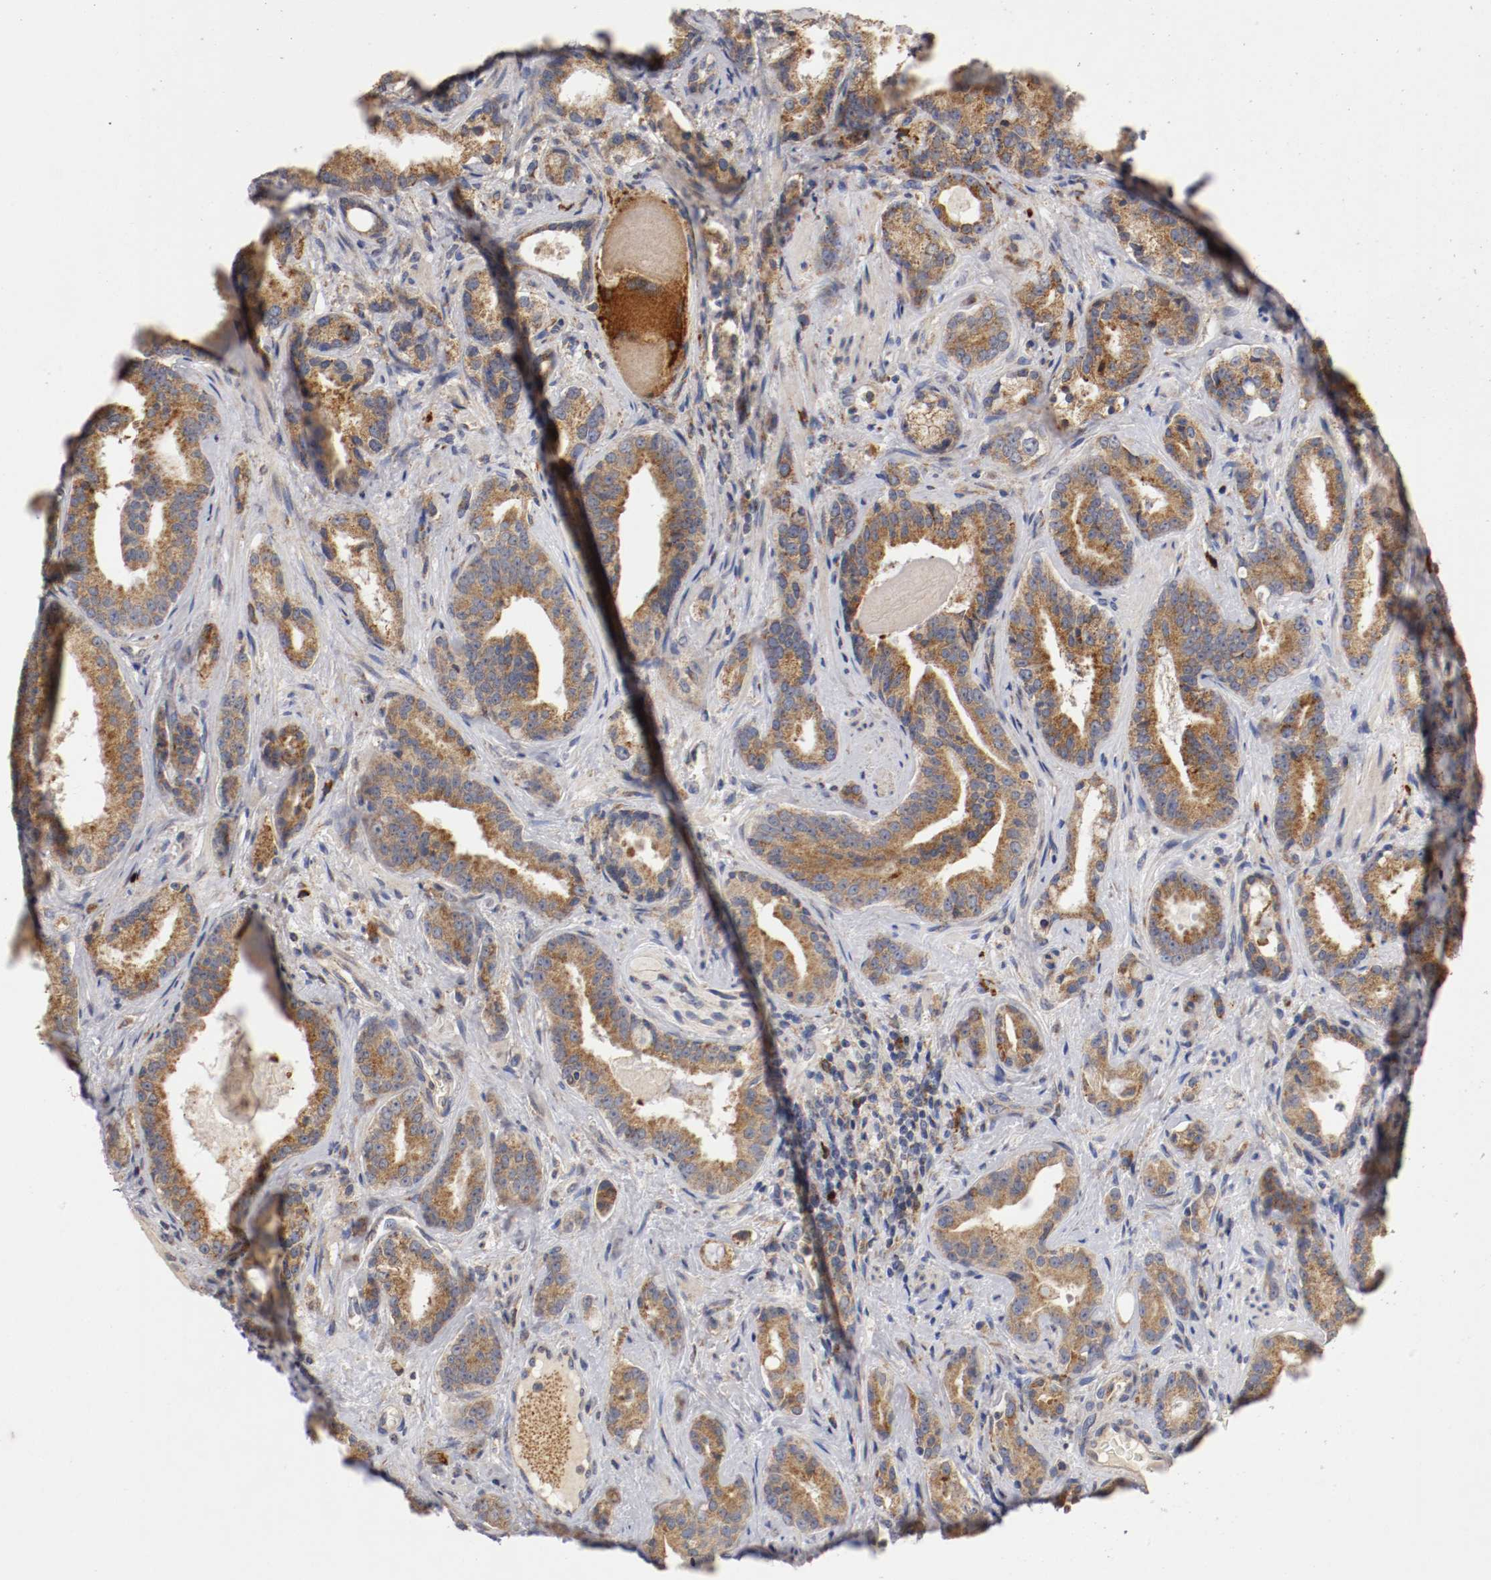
{"staining": {"intensity": "moderate", "quantity": ">75%", "location": "cytoplasmic/membranous"}, "tissue": "prostate cancer", "cell_type": "Tumor cells", "image_type": "cancer", "snomed": [{"axis": "morphology", "description": "Adenocarcinoma, Low grade"}, {"axis": "topography", "description": "Prostate"}], "caption": "Immunohistochemistry (DAB (3,3'-diaminobenzidine)) staining of low-grade adenocarcinoma (prostate) exhibits moderate cytoplasmic/membranous protein expression in about >75% of tumor cells. (DAB IHC with brightfield microscopy, high magnification).", "gene": "TRAF2", "patient": {"sex": "male", "age": 63}}